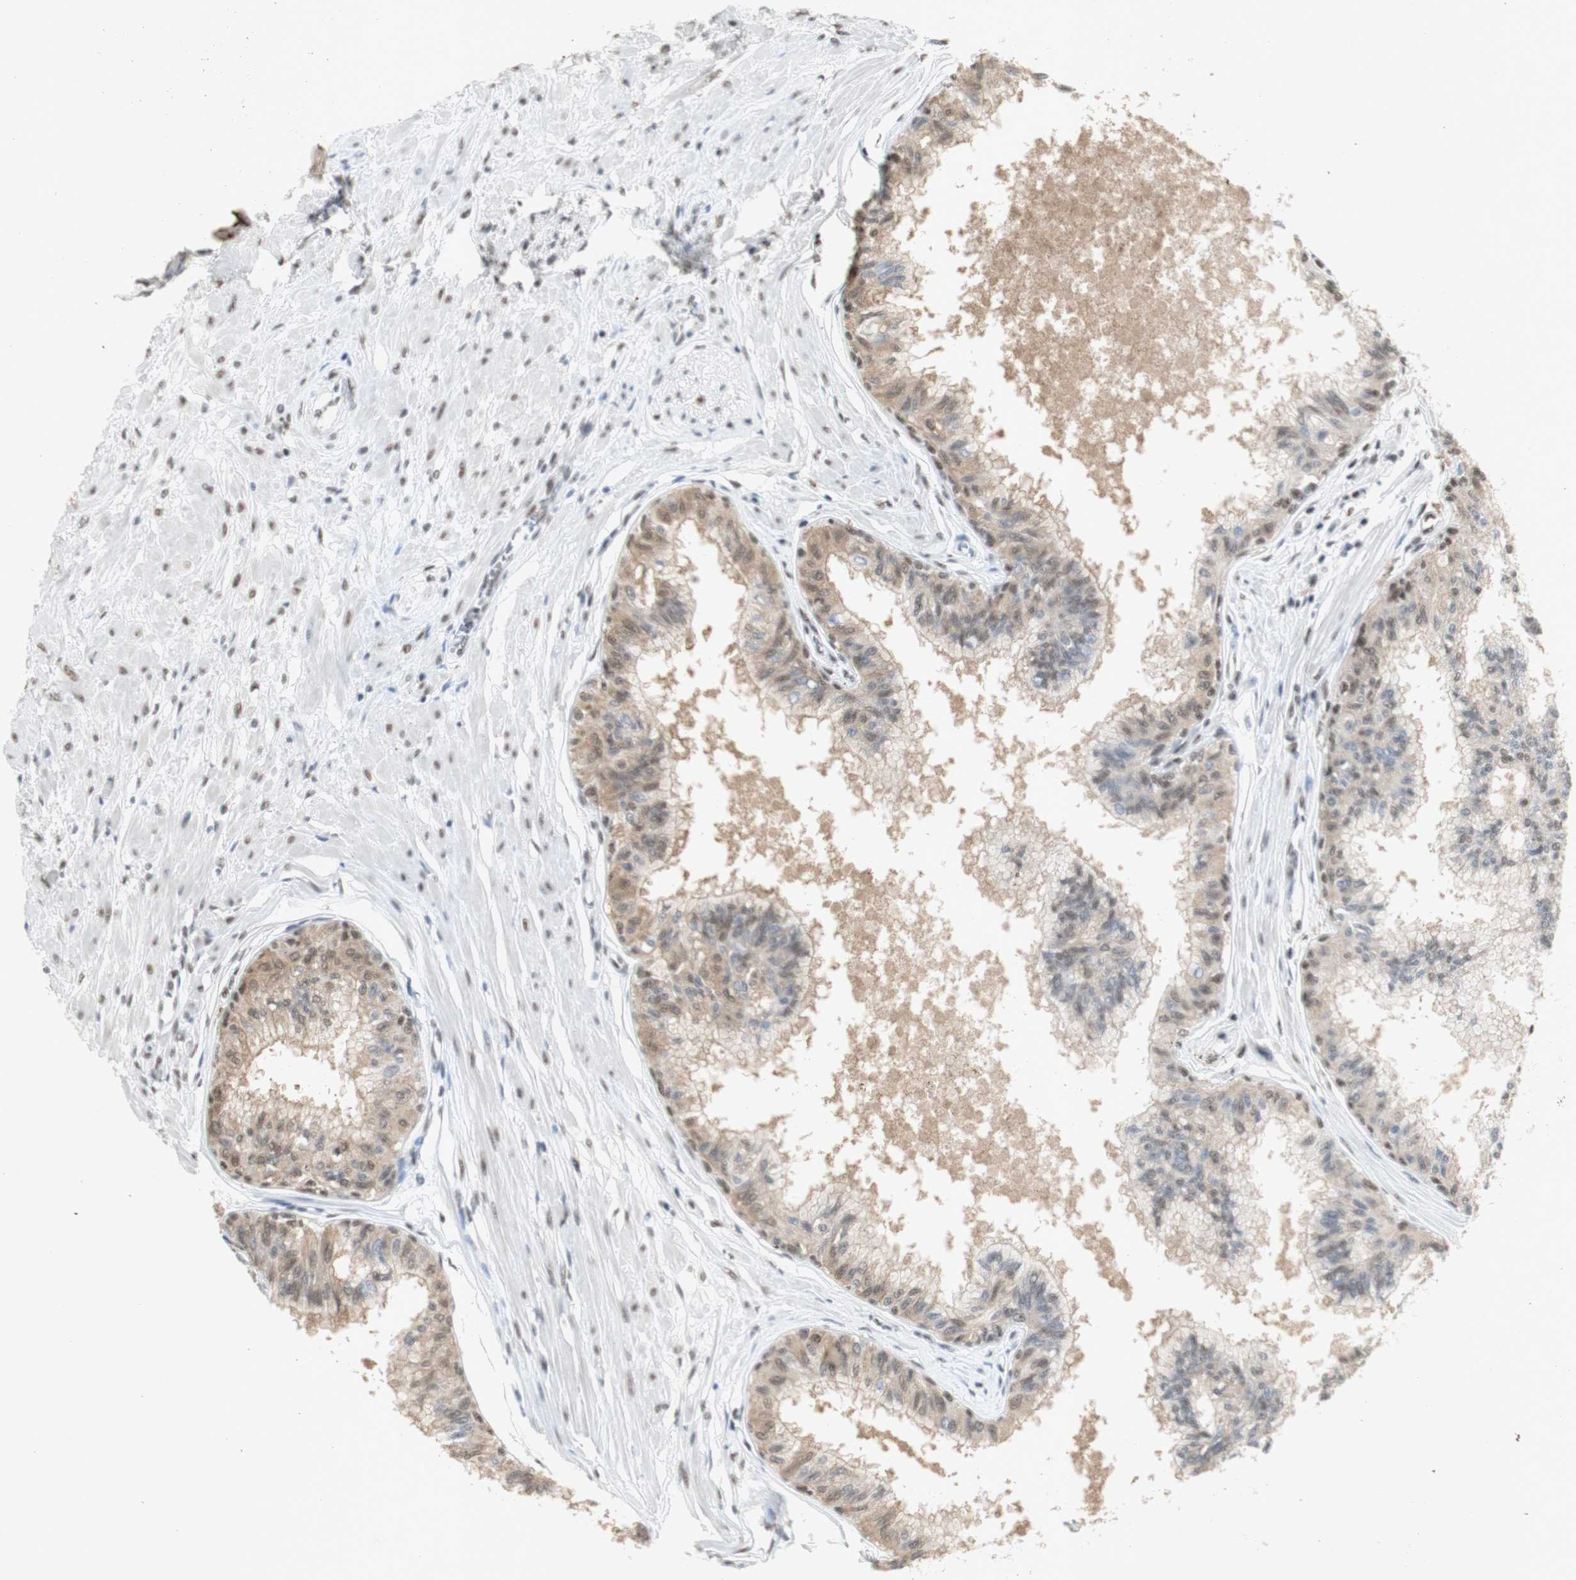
{"staining": {"intensity": "moderate", "quantity": ">75%", "location": "cytoplasmic/membranous,nuclear"}, "tissue": "prostate", "cell_type": "Glandular cells", "image_type": "normal", "snomed": [{"axis": "morphology", "description": "Normal tissue, NOS"}, {"axis": "topography", "description": "Prostate"}, {"axis": "topography", "description": "Seminal veicle"}], "caption": "Prostate stained with a brown dye exhibits moderate cytoplasmic/membranous,nuclear positive positivity in about >75% of glandular cells.", "gene": "SNRPB", "patient": {"sex": "male", "age": 60}}